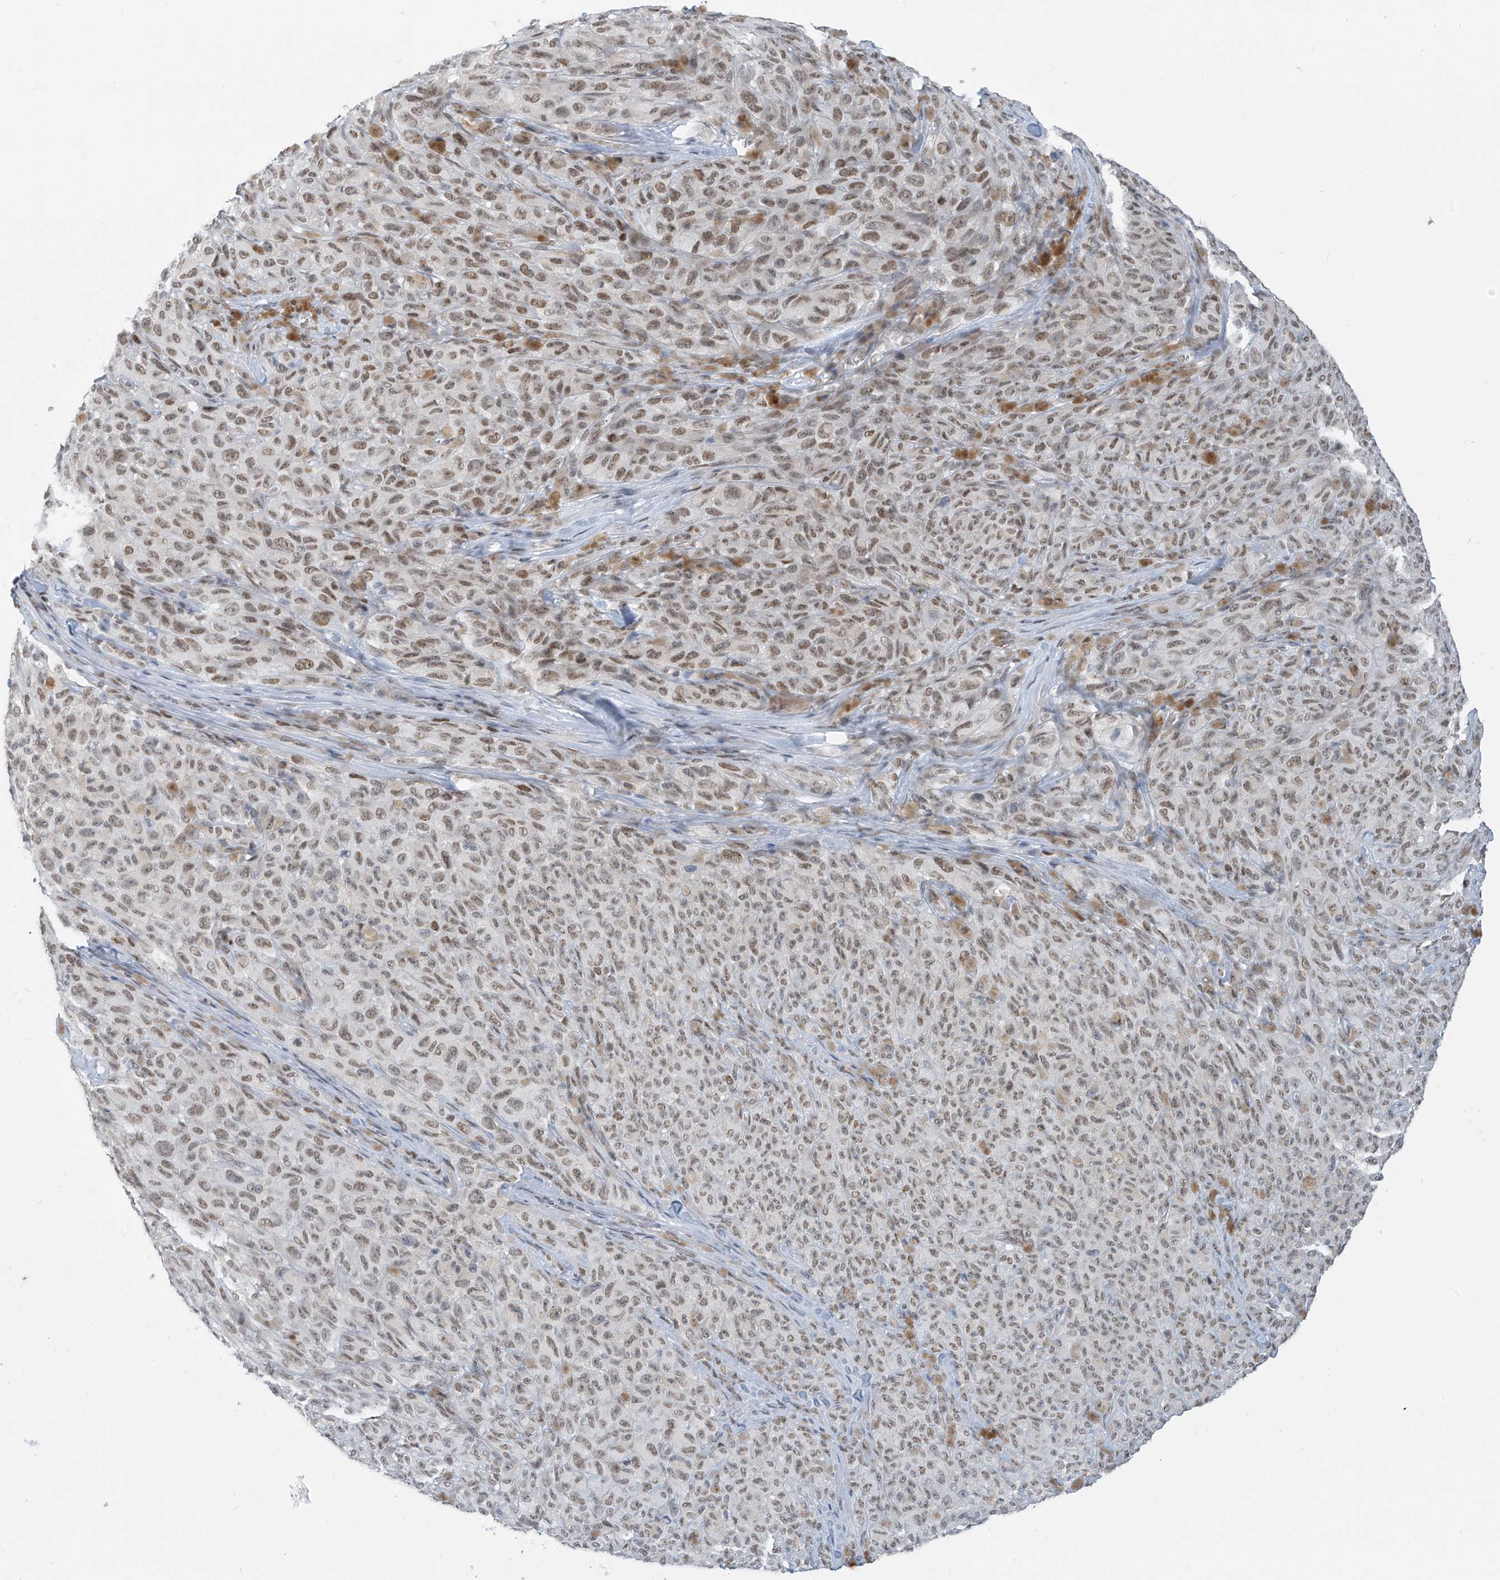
{"staining": {"intensity": "moderate", "quantity": ">75%", "location": "nuclear"}, "tissue": "melanoma", "cell_type": "Tumor cells", "image_type": "cancer", "snomed": [{"axis": "morphology", "description": "Malignant melanoma, NOS"}, {"axis": "topography", "description": "Skin"}], "caption": "Approximately >75% of tumor cells in human malignant melanoma demonstrate moderate nuclear protein positivity as visualized by brown immunohistochemical staining.", "gene": "MCM9", "patient": {"sex": "female", "age": 82}}